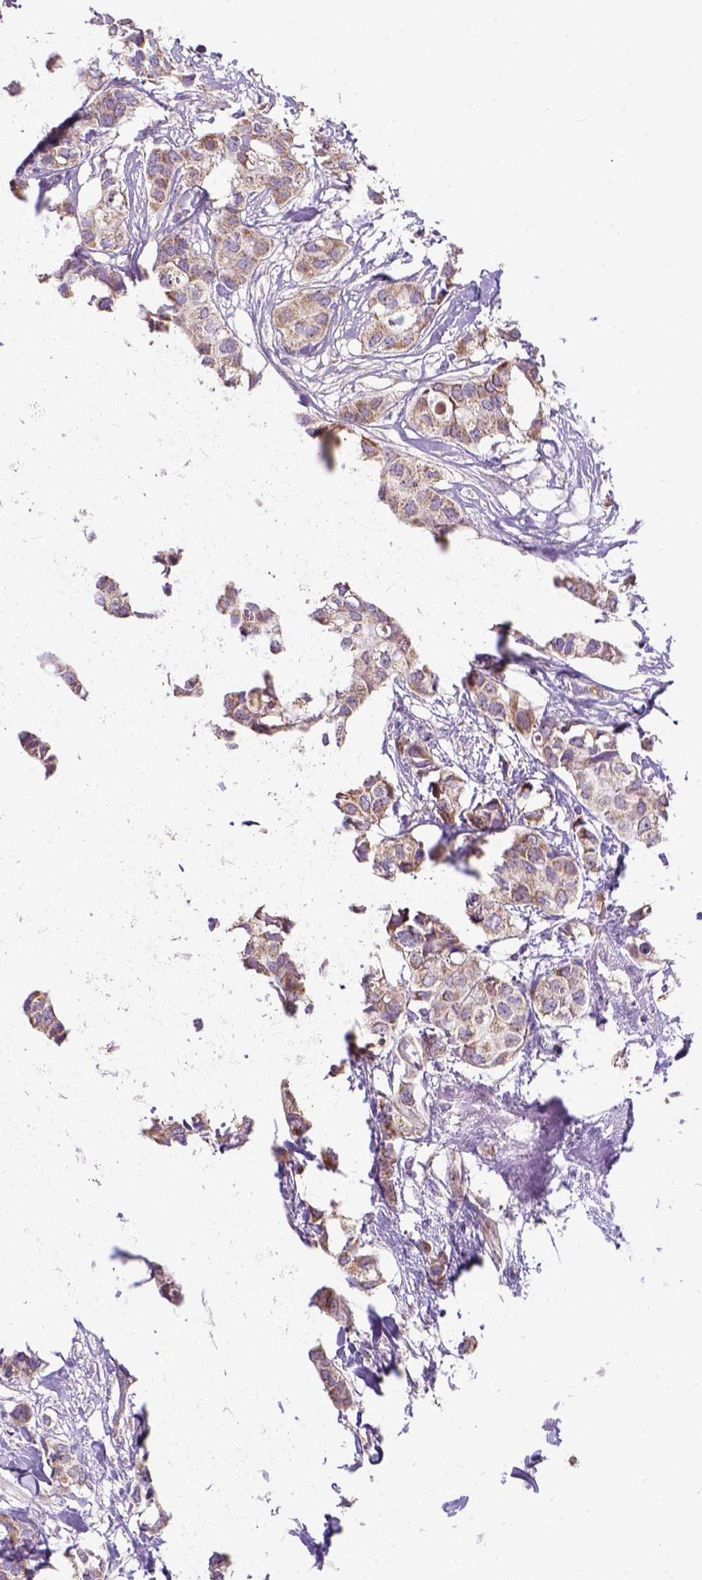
{"staining": {"intensity": "moderate", "quantity": ">75%", "location": "cytoplasmic/membranous"}, "tissue": "breast cancer", "cell_type": "Tumor cells", "image_type": "cancer", "snomed": [{"axis": "morphology", "description": "Duct carcinoma"}, {"axis": "topography", "description": "Breast"}], "caption": "The photomicrograph demonstrates immunohistochemical staining of breast cancer. There is moderate cytoplasmic/membranous expression is appreciated in approximately >75% of tumor cells.", "gene": "L2HGDH", "patient": {"sex": "female", "age": 62}}